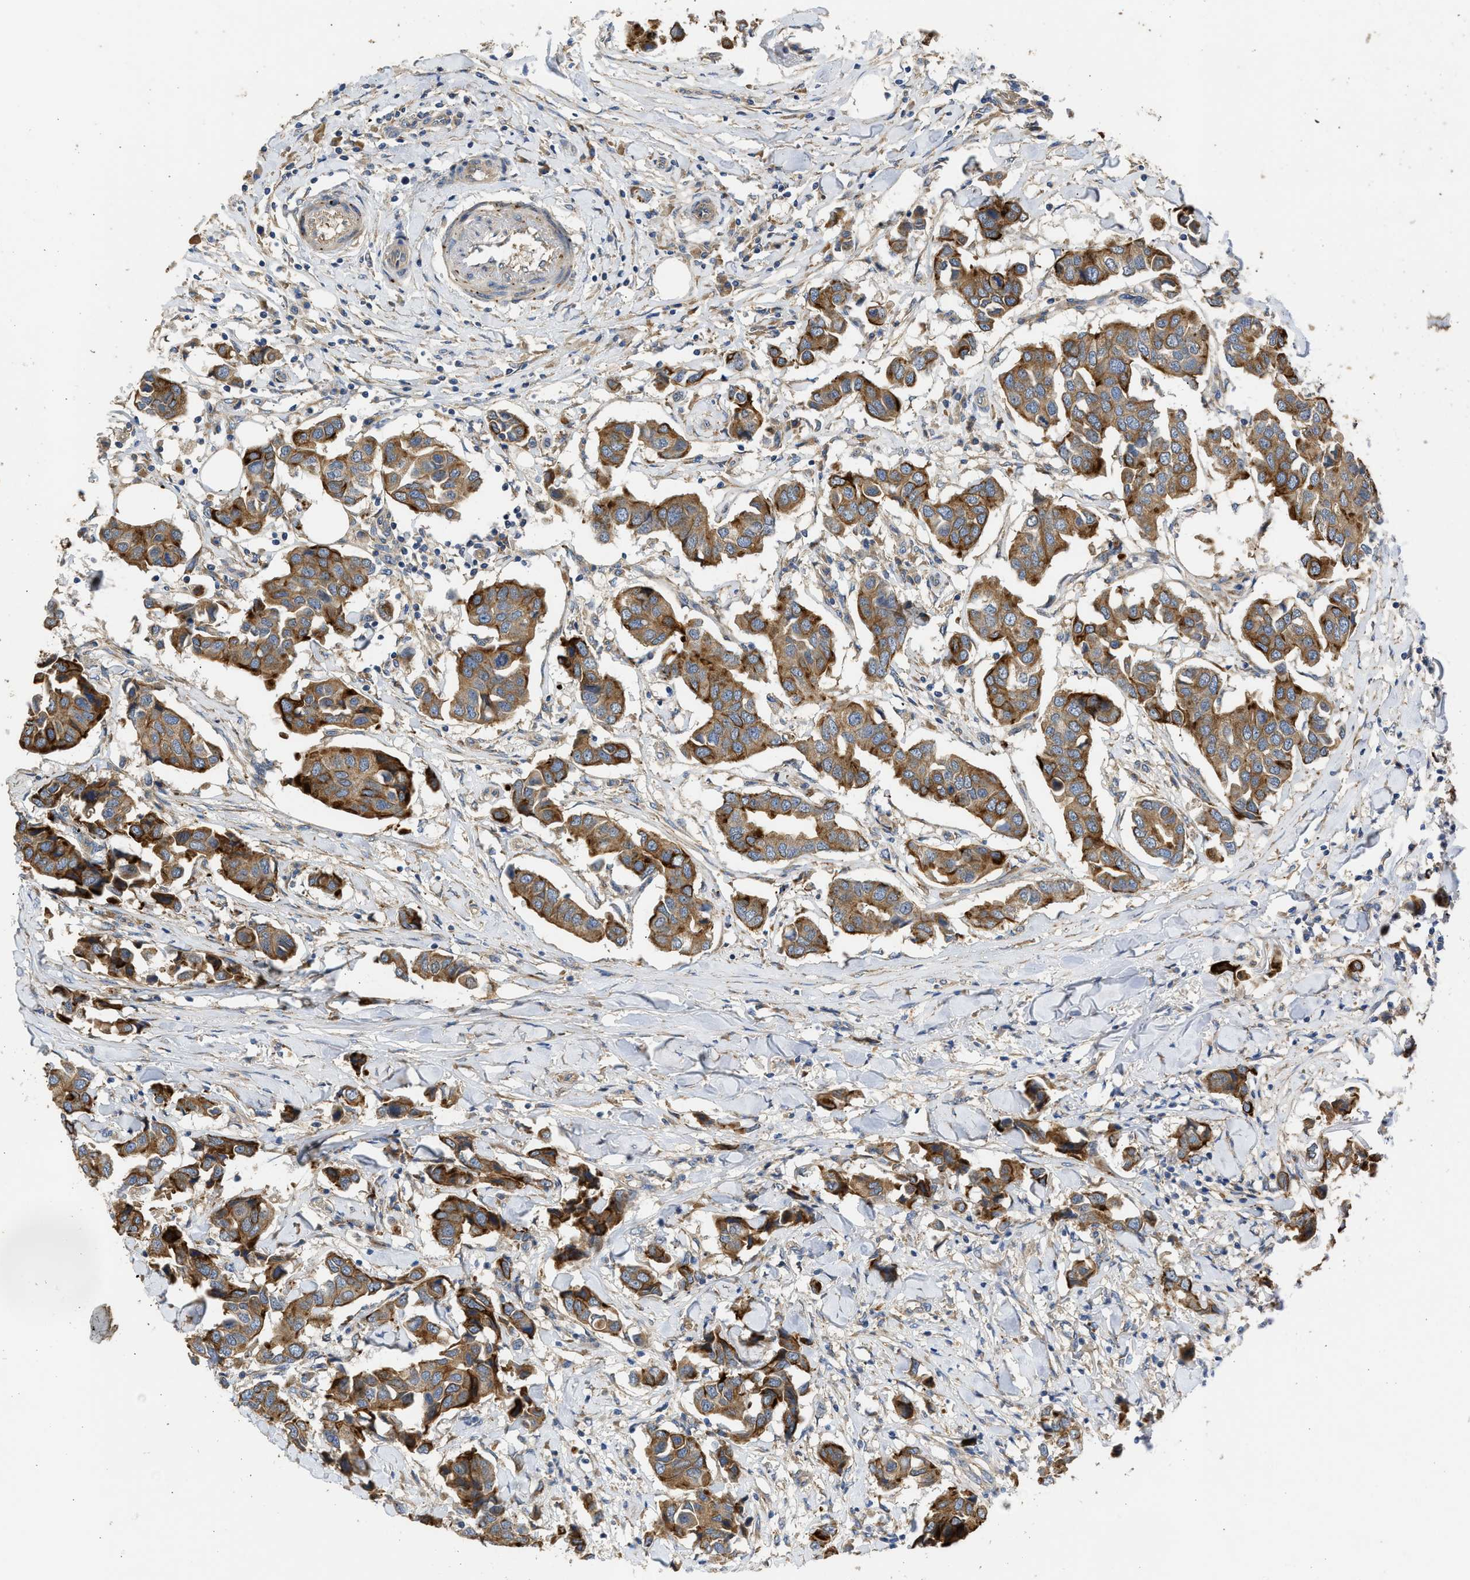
{"staining": {"intensity": "moderate", "quantity": ">75%", "location": "cytoplasmic/membranous"}, "tissue": "breast cancer", "cell_type": "Tumor cells", "image_type": "cancer", "snomed": [{"axis": "morphology", "description": "Duct carcinoma"}, {"axis": "topography", "description": "Breast"}], "caption": "Immunohistochemical staining of human breast cancer shows medium levels of moderate cytoplasmic/membranous expression in about >75% of tumor cells.", "gene": "CSRNP2", "patient": {"sex": "female", "age": 80}}